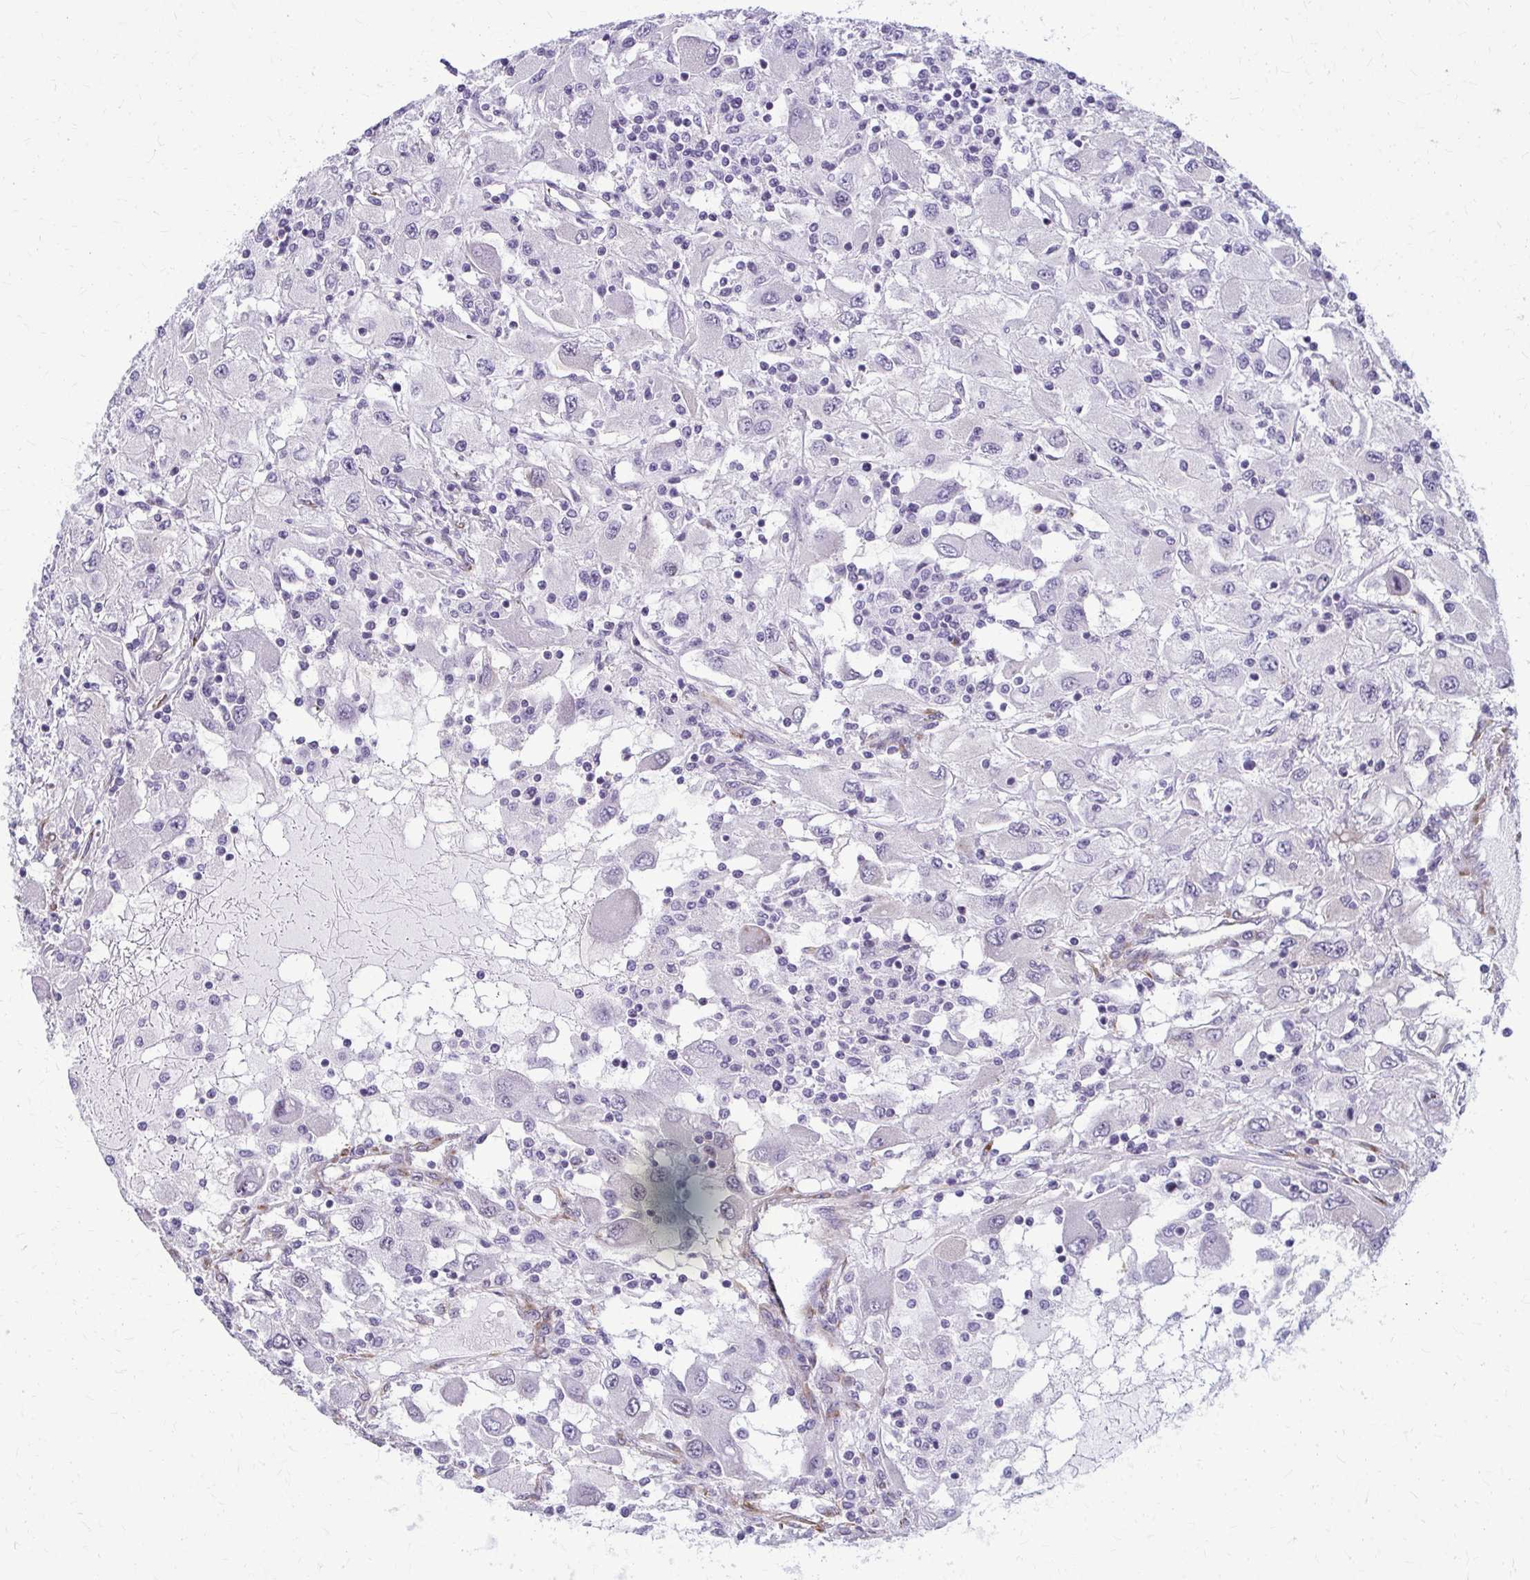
{"staining": {"intensity": "negative", "quantity": "none", "location": "none"}, "tissue": "renal cancer", "cell_type": "Tumor cells", "image_type": "cancer", "snomed": [{"axis": "morphology", "description": "Adenocarcinoma, NOS"}, {"axis": "topography", "description": "Kidney"}], "caption": "The histopathology image demonstrates no significant expression in tumor cells of renal cancer.", "gene": "DEPP1", "patient": {"sex": "female", "age": 67}}